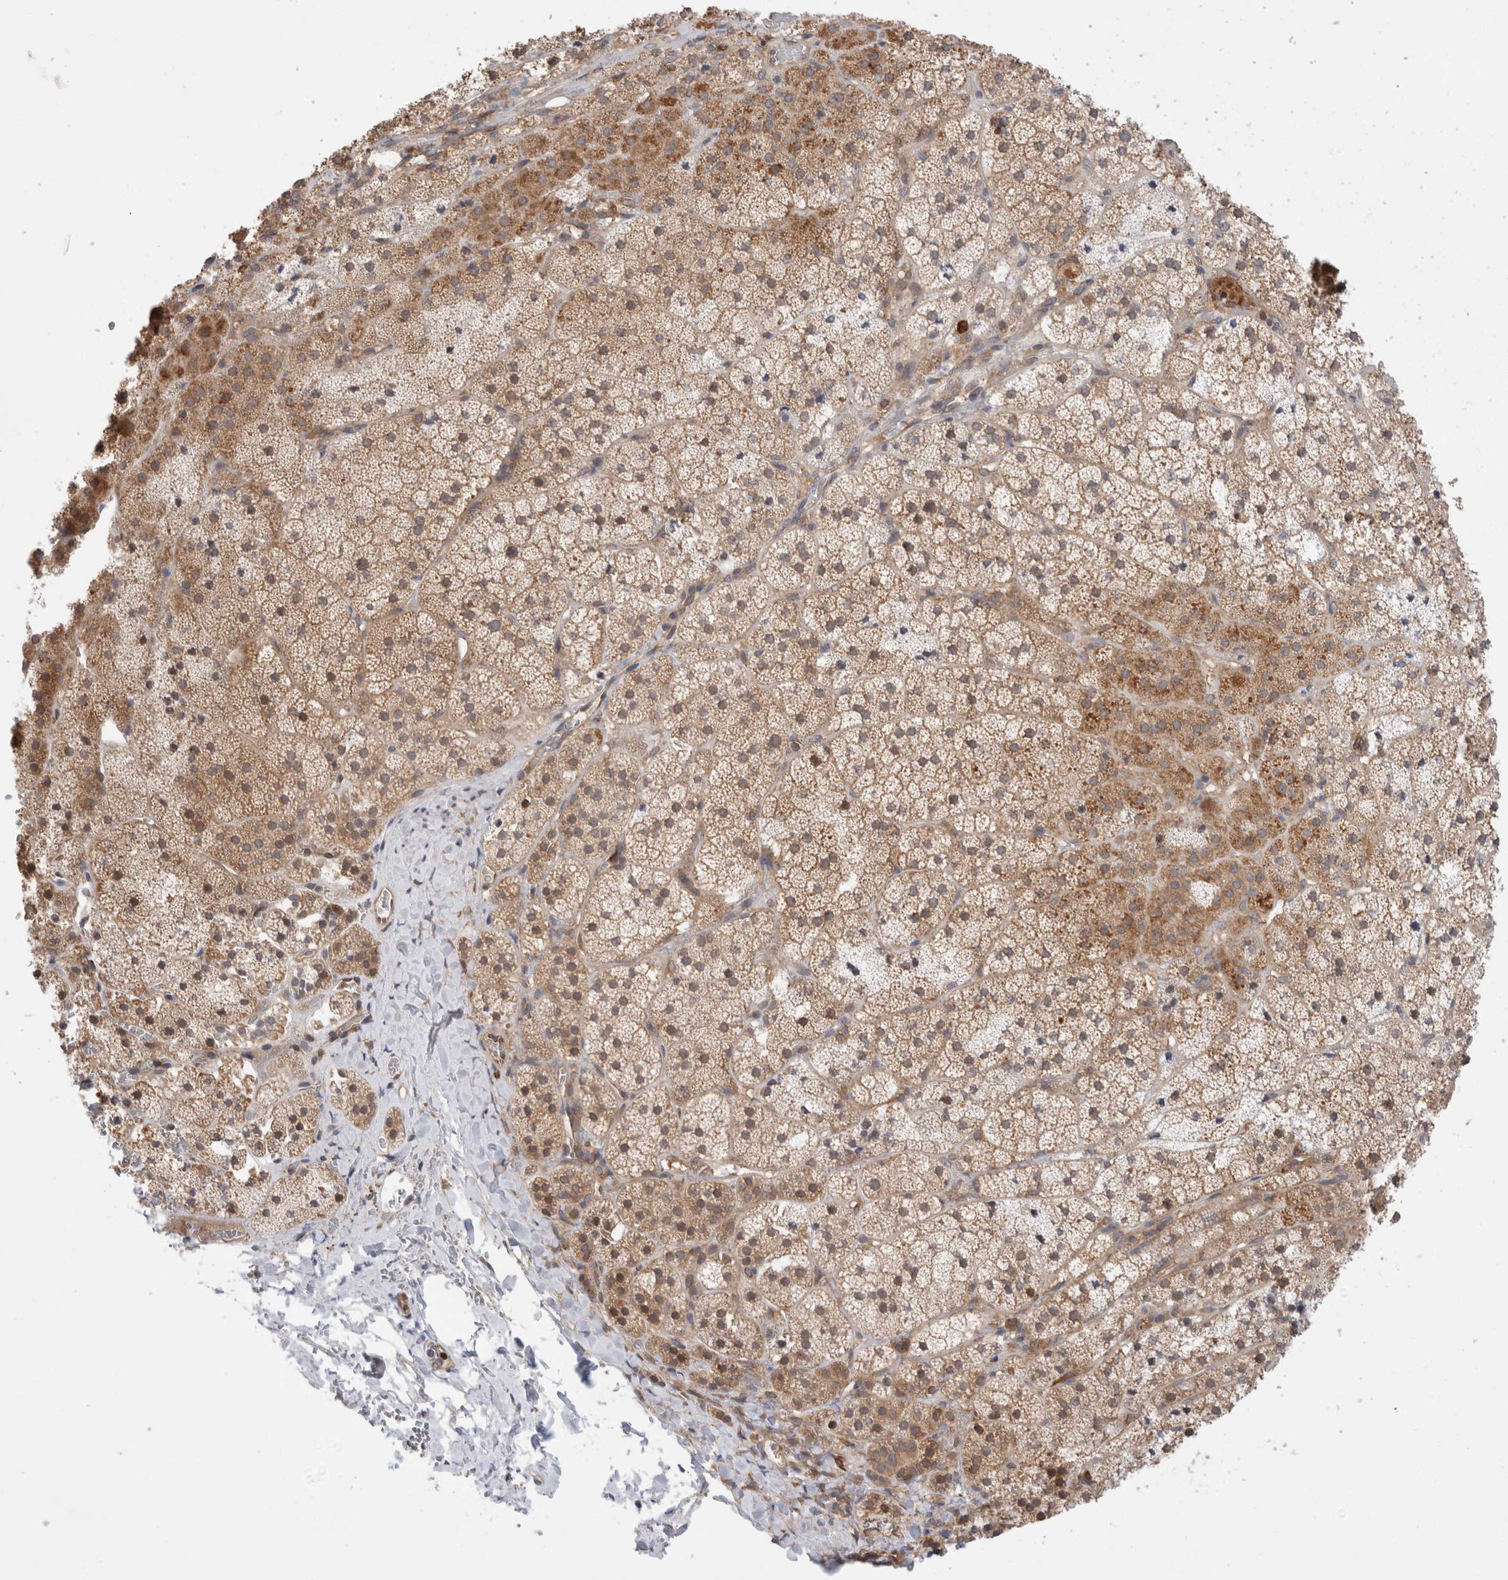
{"staining": {"intensity": "moderate", "quantity": ">75%", "location": "cytoplasmic/membranous"}, "tissue": "adrenal gland", "cell_type": "Glandular cells", "image_type": "normal", "snomed": [{"axis": "morphology", "description": "Normal tissue, NOS"}, {"axis": "topography", "description": "Adrenal gland"}], "caption": "Glandular cells demonstrate medium levels of moderate cytoplasmic/membranous positivity in about >75% of cells in unremarkable adrenal gland.", "gene": "NFKB1", "patient": {"sex": "female", "age": 44}}